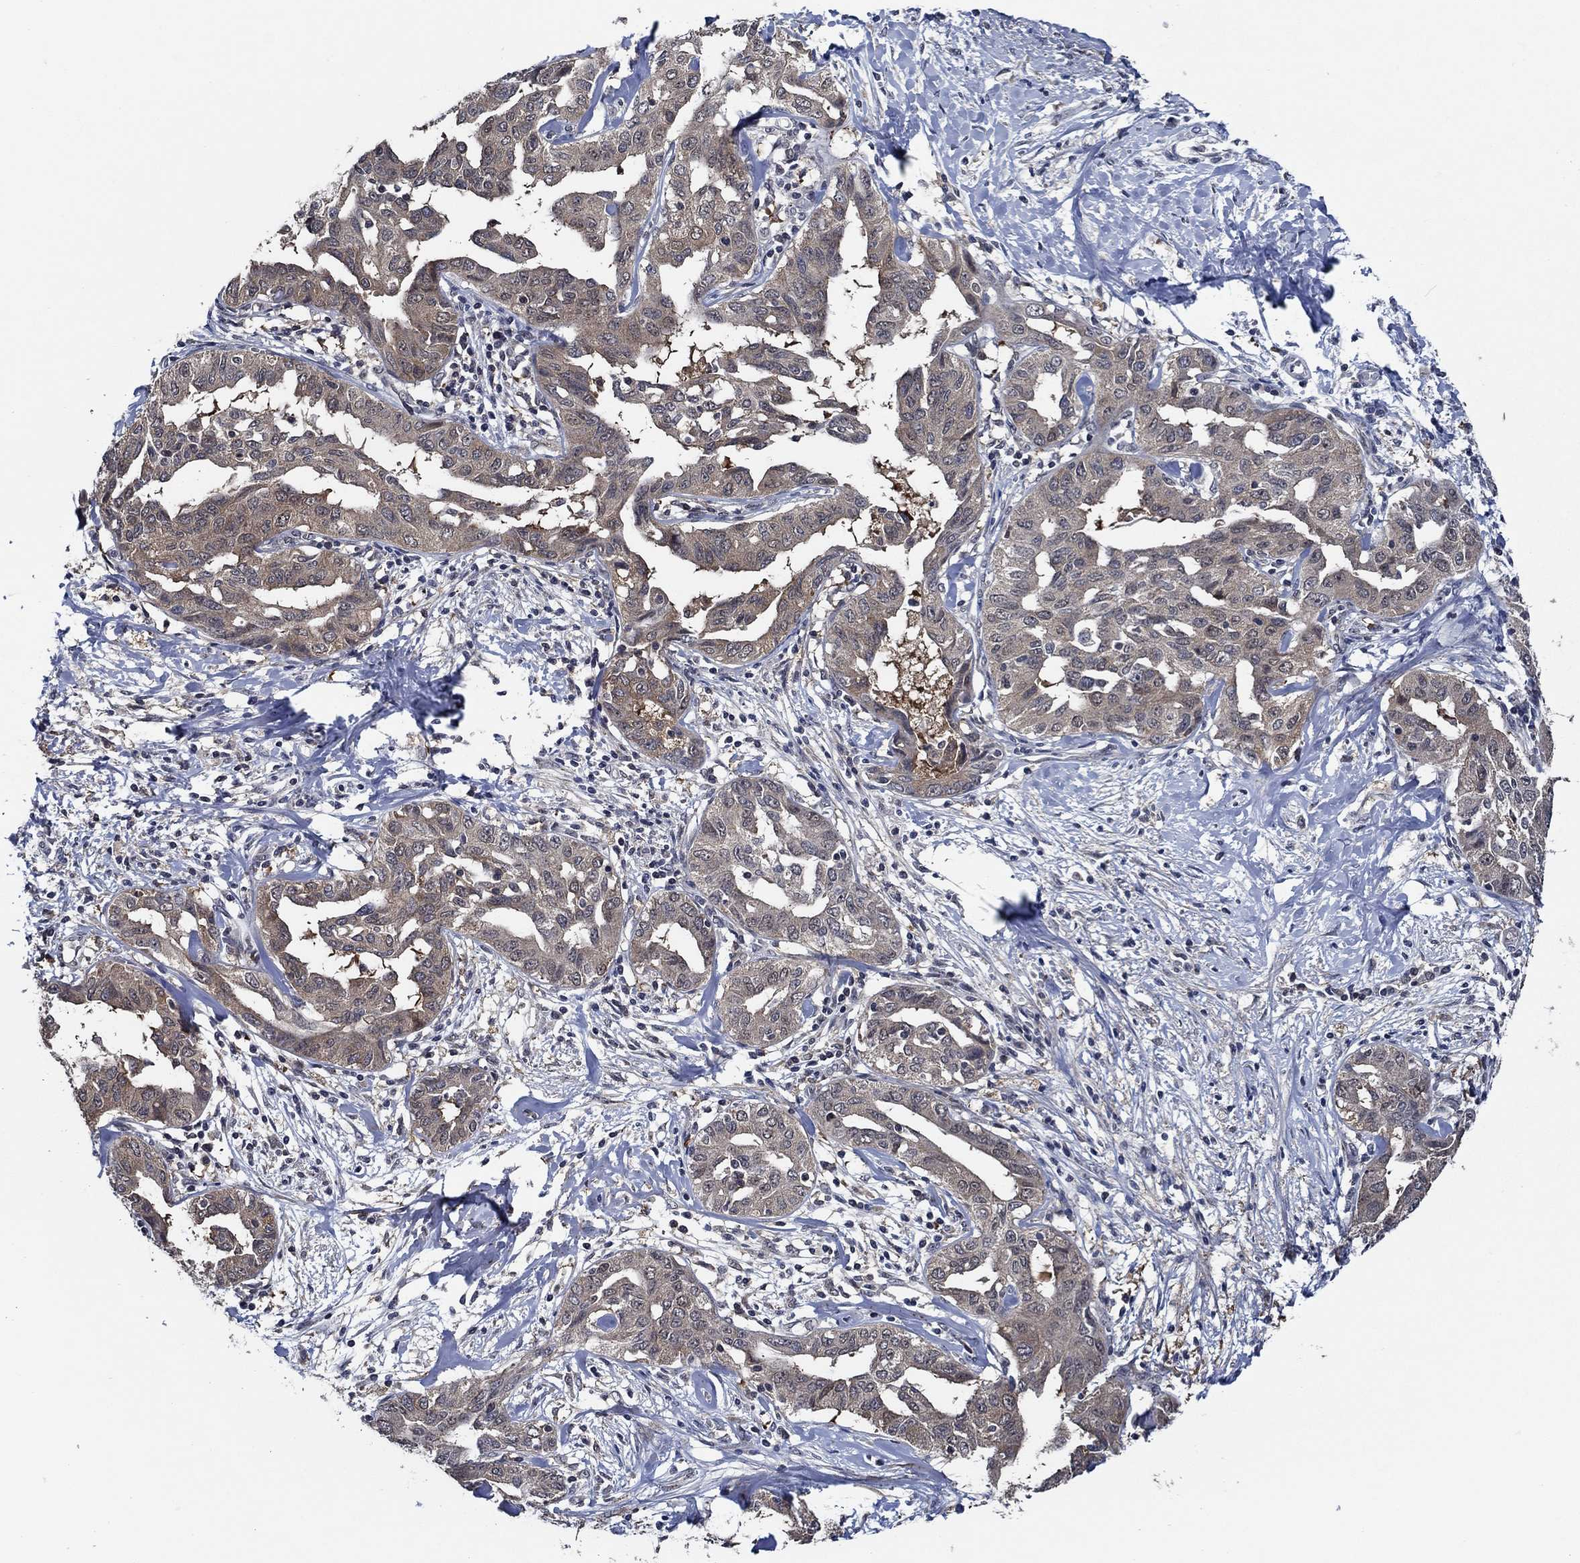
{"staining": {"intensity": "weak", "quantity": "25%-75%", "location": "cytoplasmic/membranous"}, "tissue": "liver cancer", "cell_type": "Tumor cells", "image_type": "cancer", "snomed": [{"axis": "morphology", "description": "Cholangiocarcinoma"}, {"axis": "topography", "description": "Liver"}], "caption": "Protein analysis of liver cancer tissue displays weak cytoplasmic/membranous positivity in about 25%-75% of tumor cells. Nuclei are stained in blue.", "gene": "DACT1", "patient": {"sex": "male", "age": 59}}